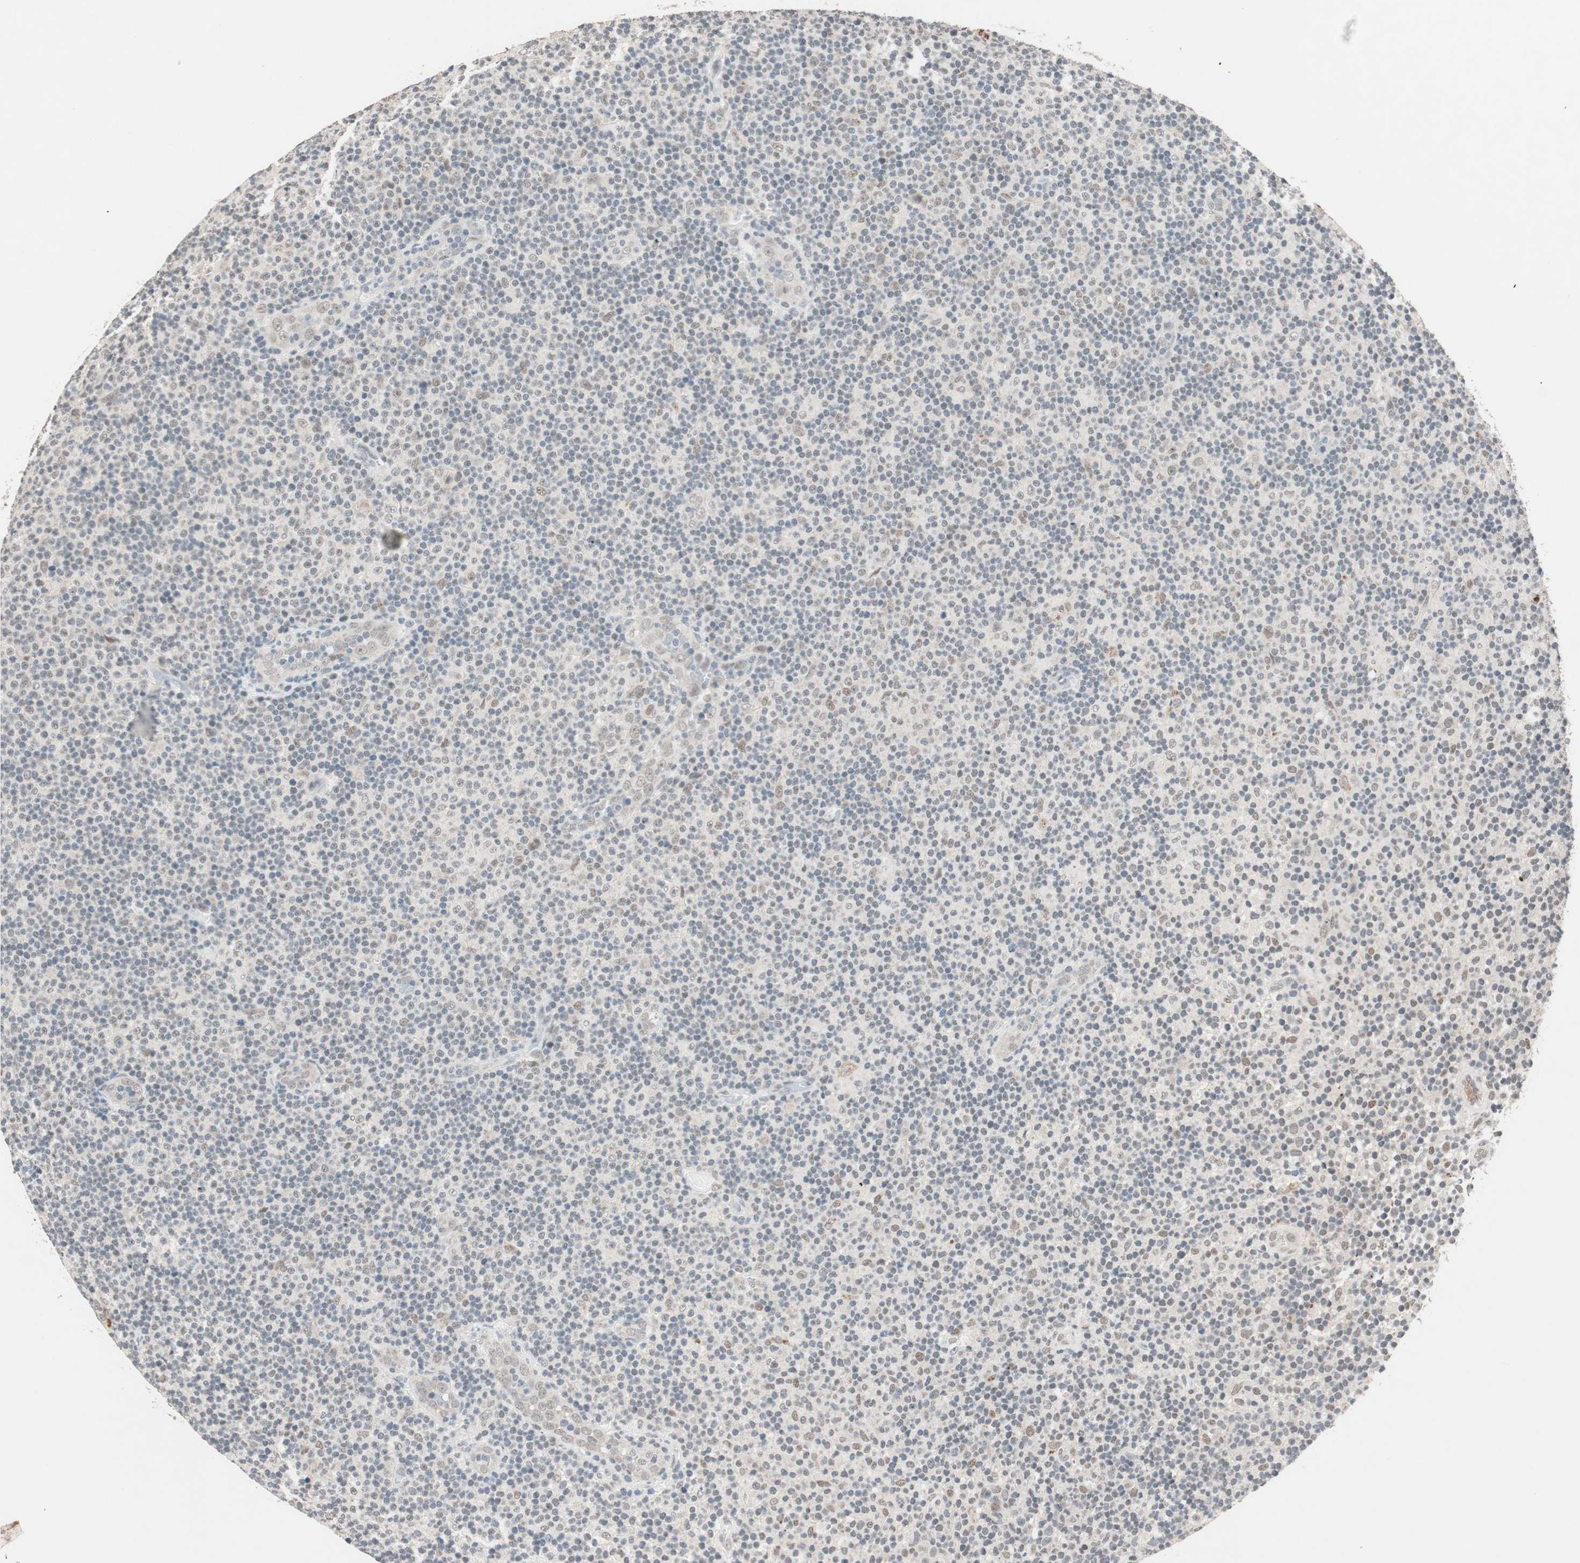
{"staining": {"intensity": "weak", "quantity": "25%-75%", "location": "nuclear"}, "tissue": "lymphoma", "cell_type": "Tumor cells", "image_type": "cancer", "snomed": [{"axis": "morphology", "description": "Malignant lymphoma, non-Hodgkin's type, Low grade"}, {"axis": "topography", "description": "Lymph node"}], "caption": "Immunohistochemical staining of human lymphoma shows weak nuclear protein staining in approximately 25%-75% of tumor cells.", "gene": "NFRKB", "patient": {"sex": "male", "age": 83}}